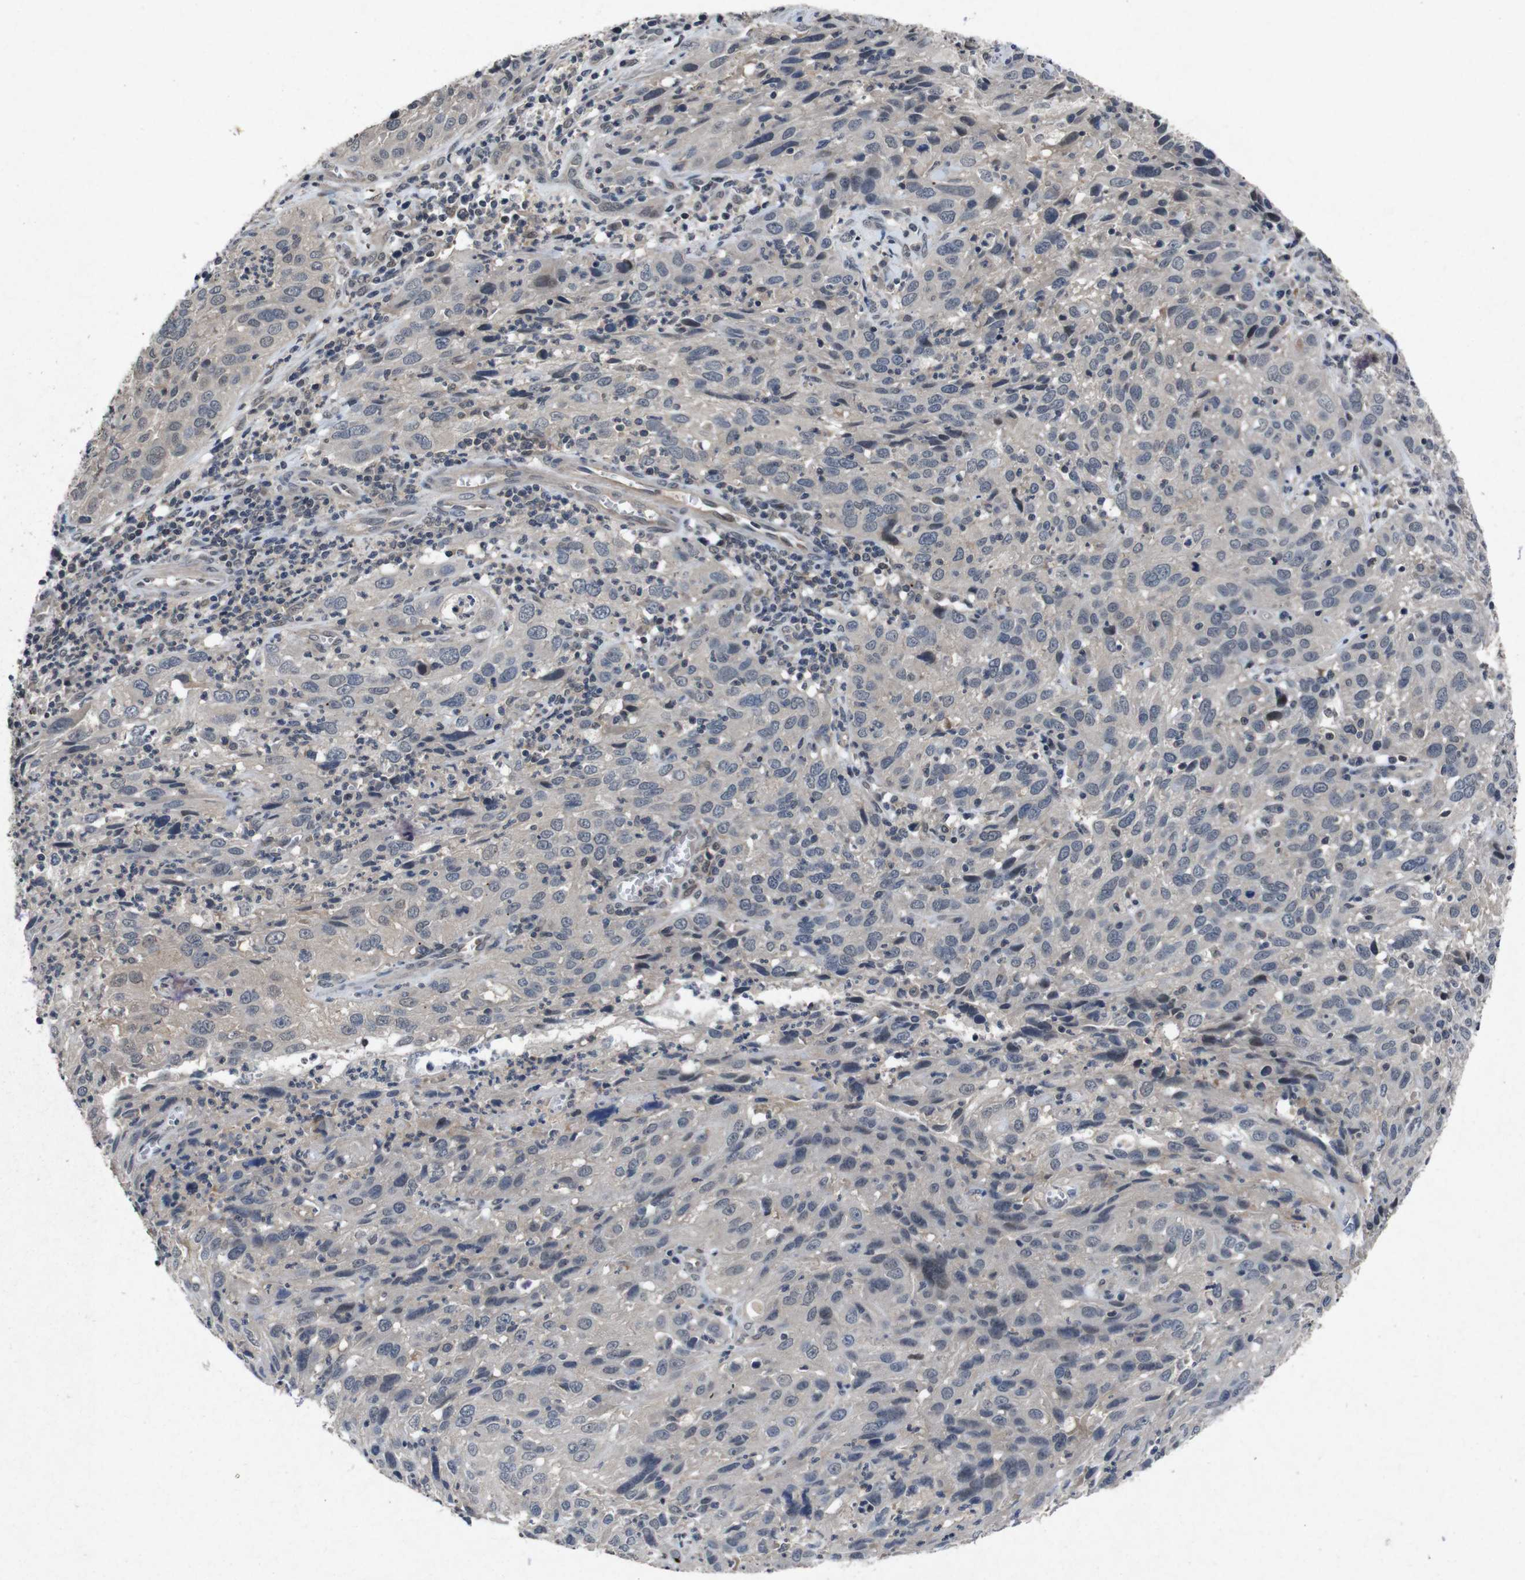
{"staining": {"intensity": "negative", "quantity": "none", "location": "none"}, "tissue": "cervical cancer", "cell_type": "Tumor cells", "image_type": "cancer", "snomed": [{"axis": "morphology", "description": "Squamous cell carcinoma, NOS"}, {"axis": "topography", "description": "Cervix"}], "caption": "Protein analysis of squamous cell carcinoma (cervical) displays no significant staining in tumor cells.", "gene": "AKT3", "patient": {"sex": "female", "age": 32}}